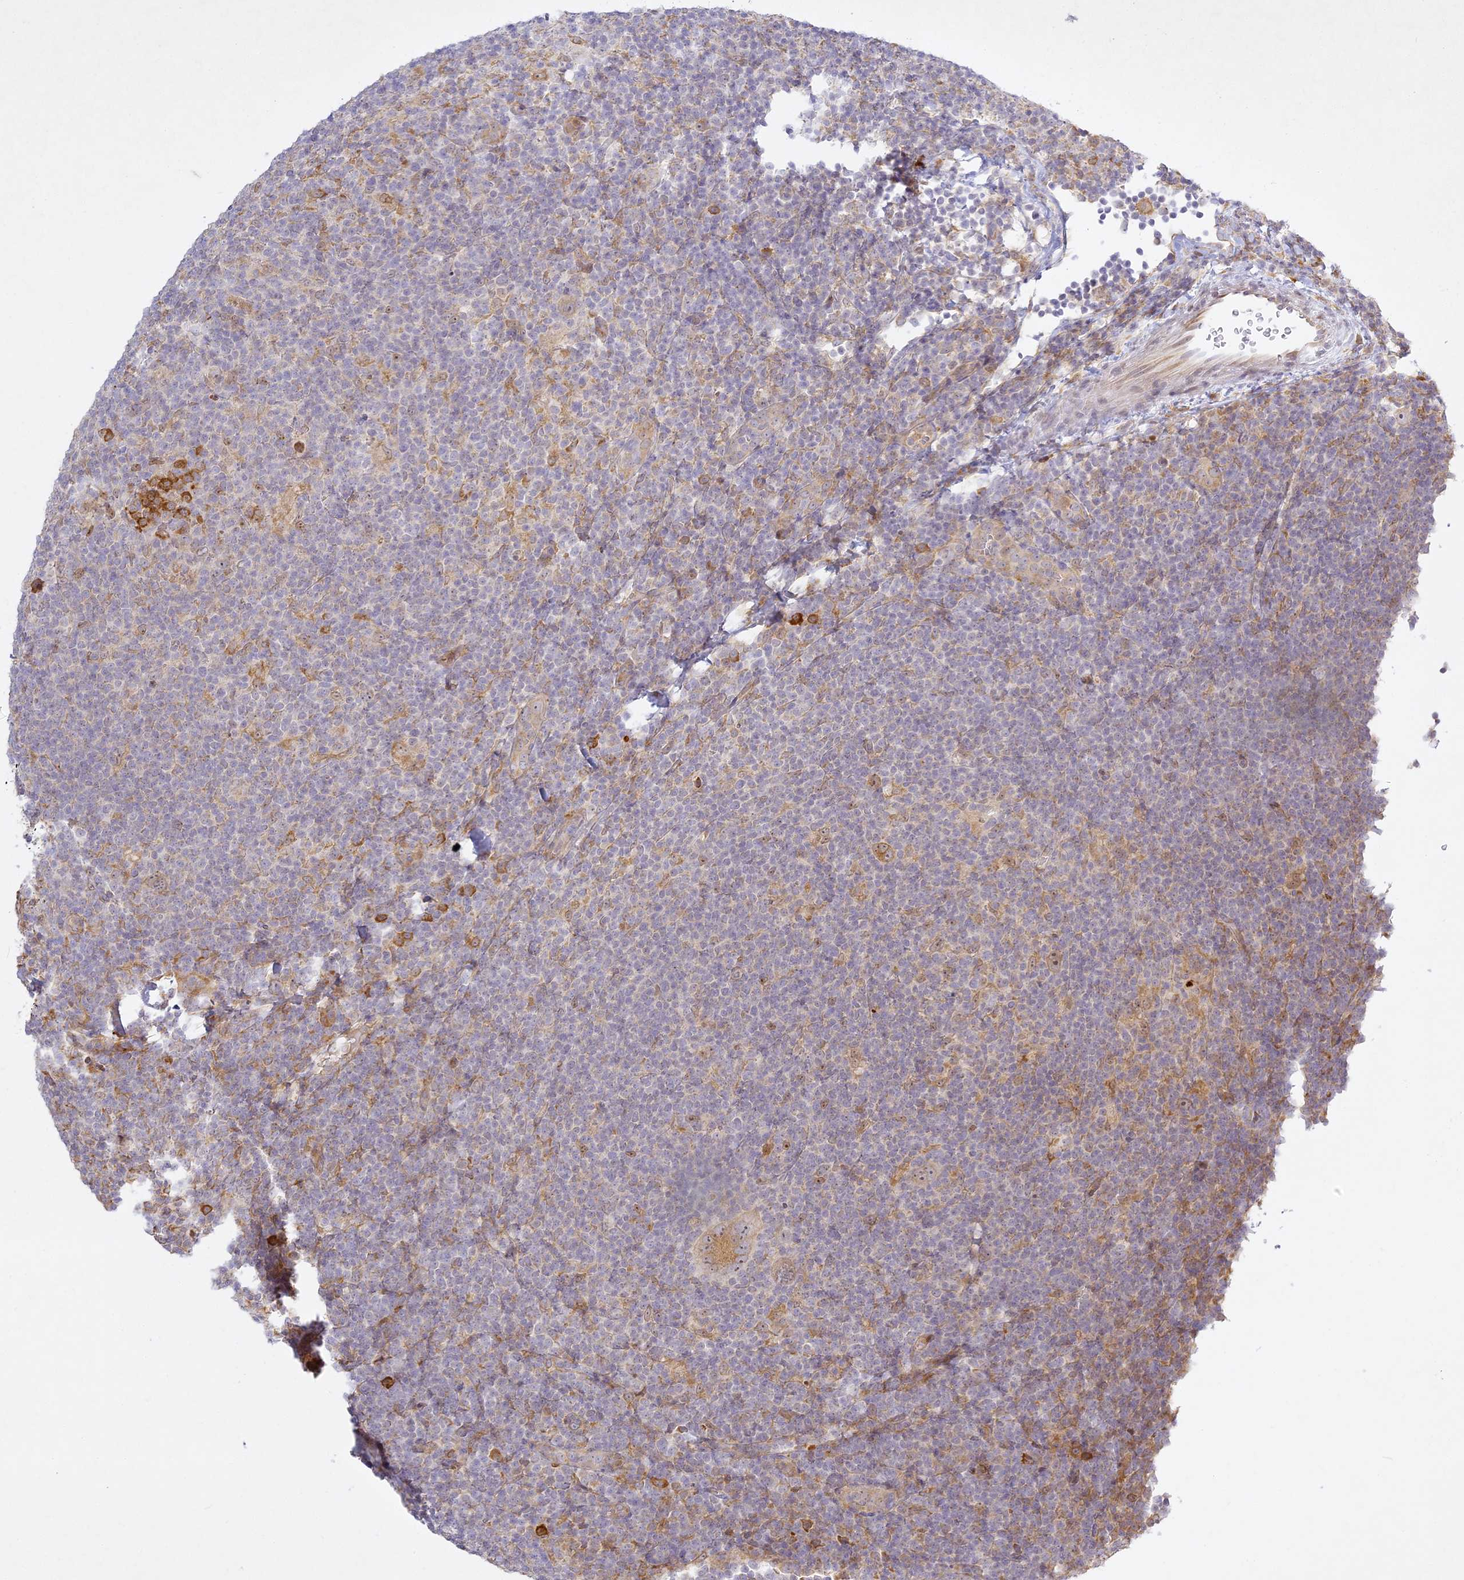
{"staining": {"intensity": "moderate", "quantity": ">75%", "location": "cytoplasmic/membranous,nuclear"}, "tissue": "lymphoma", "cell_type": "Tumor cells", "image_type": "cancer", "snomed": [{"axis": "morphology", "description": "Hodgkin's disease, NOS"}, {"axis": "topography", "description": "Lymph node"}], "caption": "A histopathology image of Hodgkin's disease stained for a protein exhibits moderate cytoplasmic/membranous and nuclear brown staining in tumor cells.", "gene": "SLC30A5", "patient": {"sex": "female", "age": 57}}